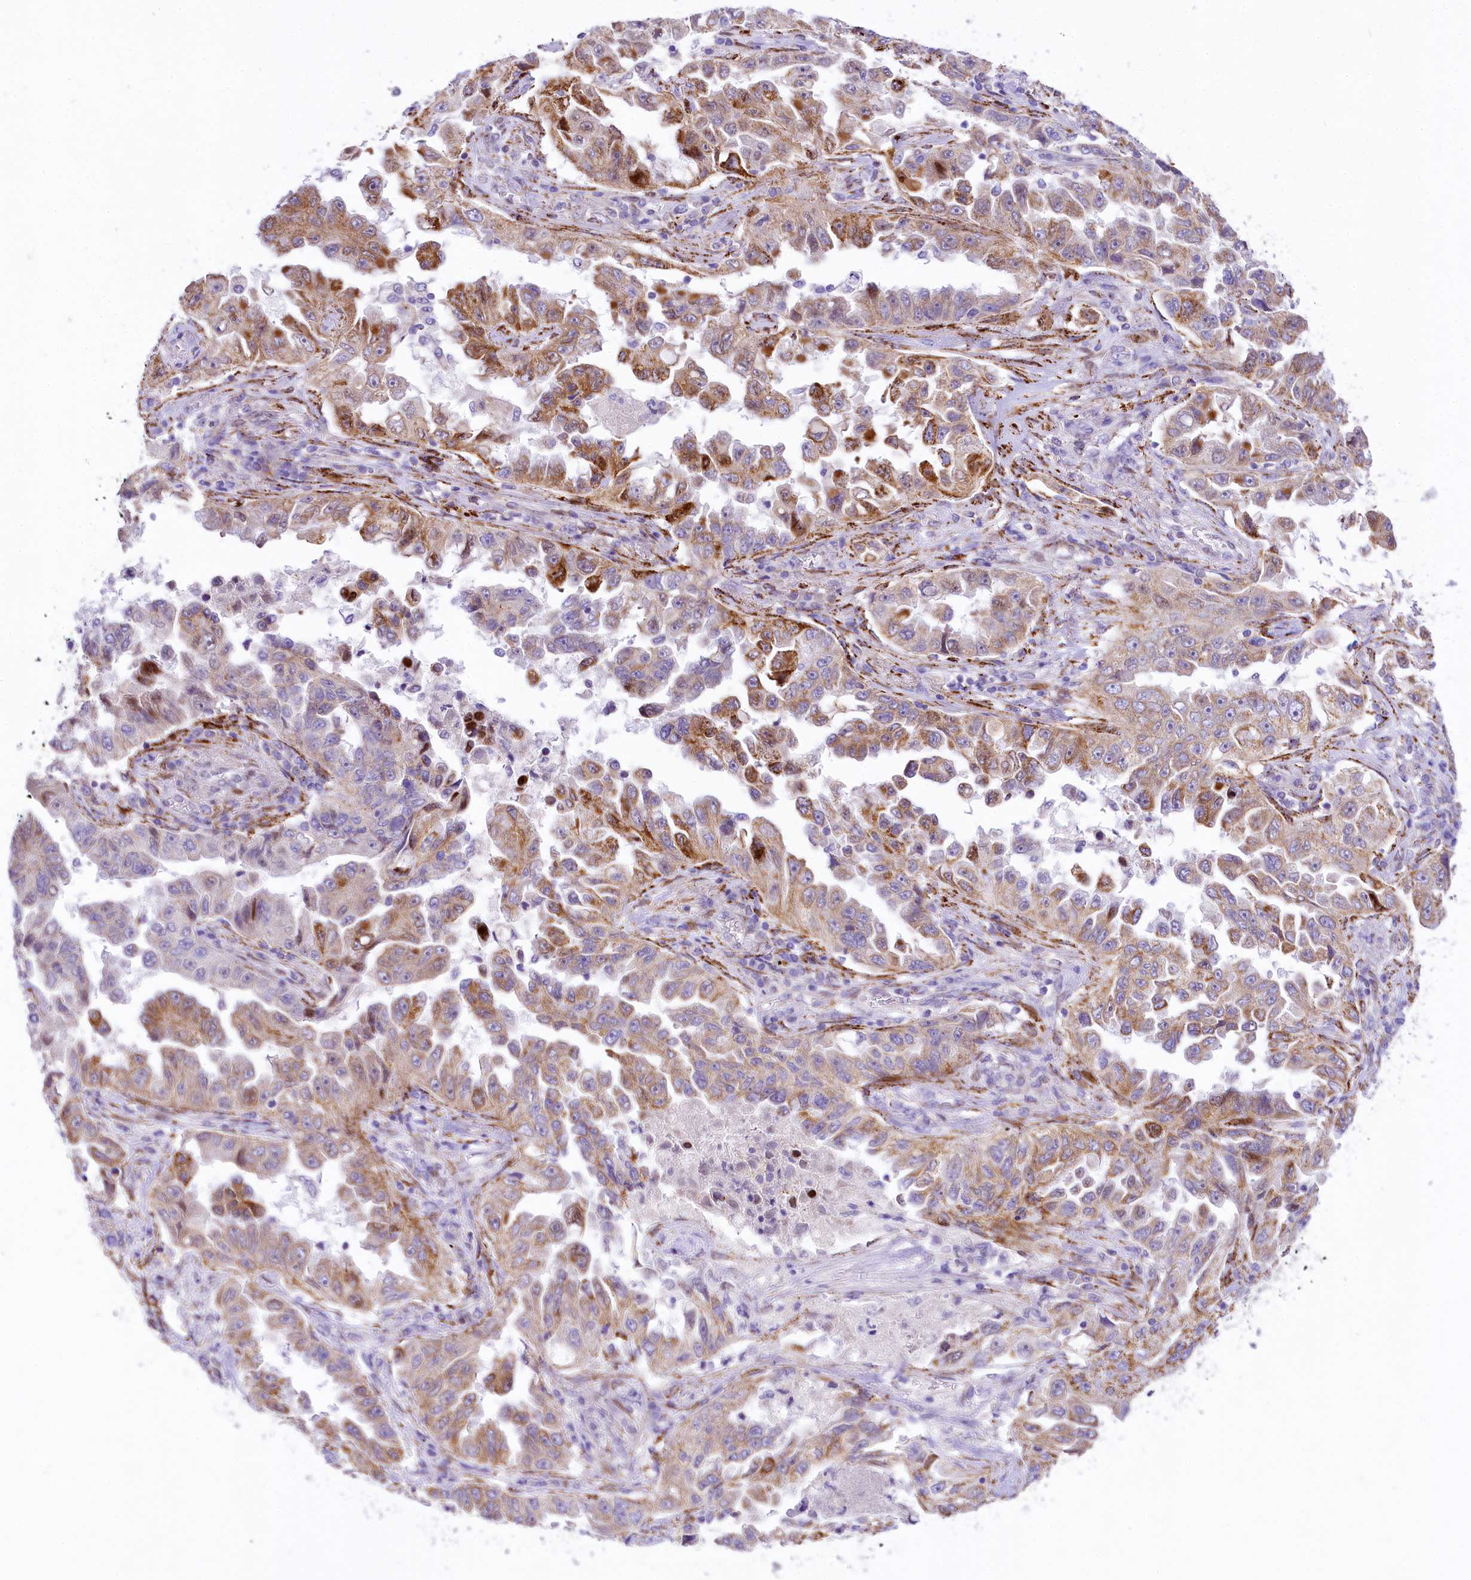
{"staining": {"intensity": "moderate", "quantity": "25%-75%", "location": "cytoplasmic/membranous"}, "tissue": "lung cancer", "cell_type": "Tumor cells", "image_type": "cancer", "snomed": [{"axis": "morphology", "description": "Adenocarcinoma, NOS"}, {"axis": "topography", "description": "Lung"}], "caption": "Adenocarcinoma (lung) stained with a protein marker reveals moderate staining in tumor cells.", "gene": "PPIP5K2", "patient": {"sex": "female", "age": 51}}